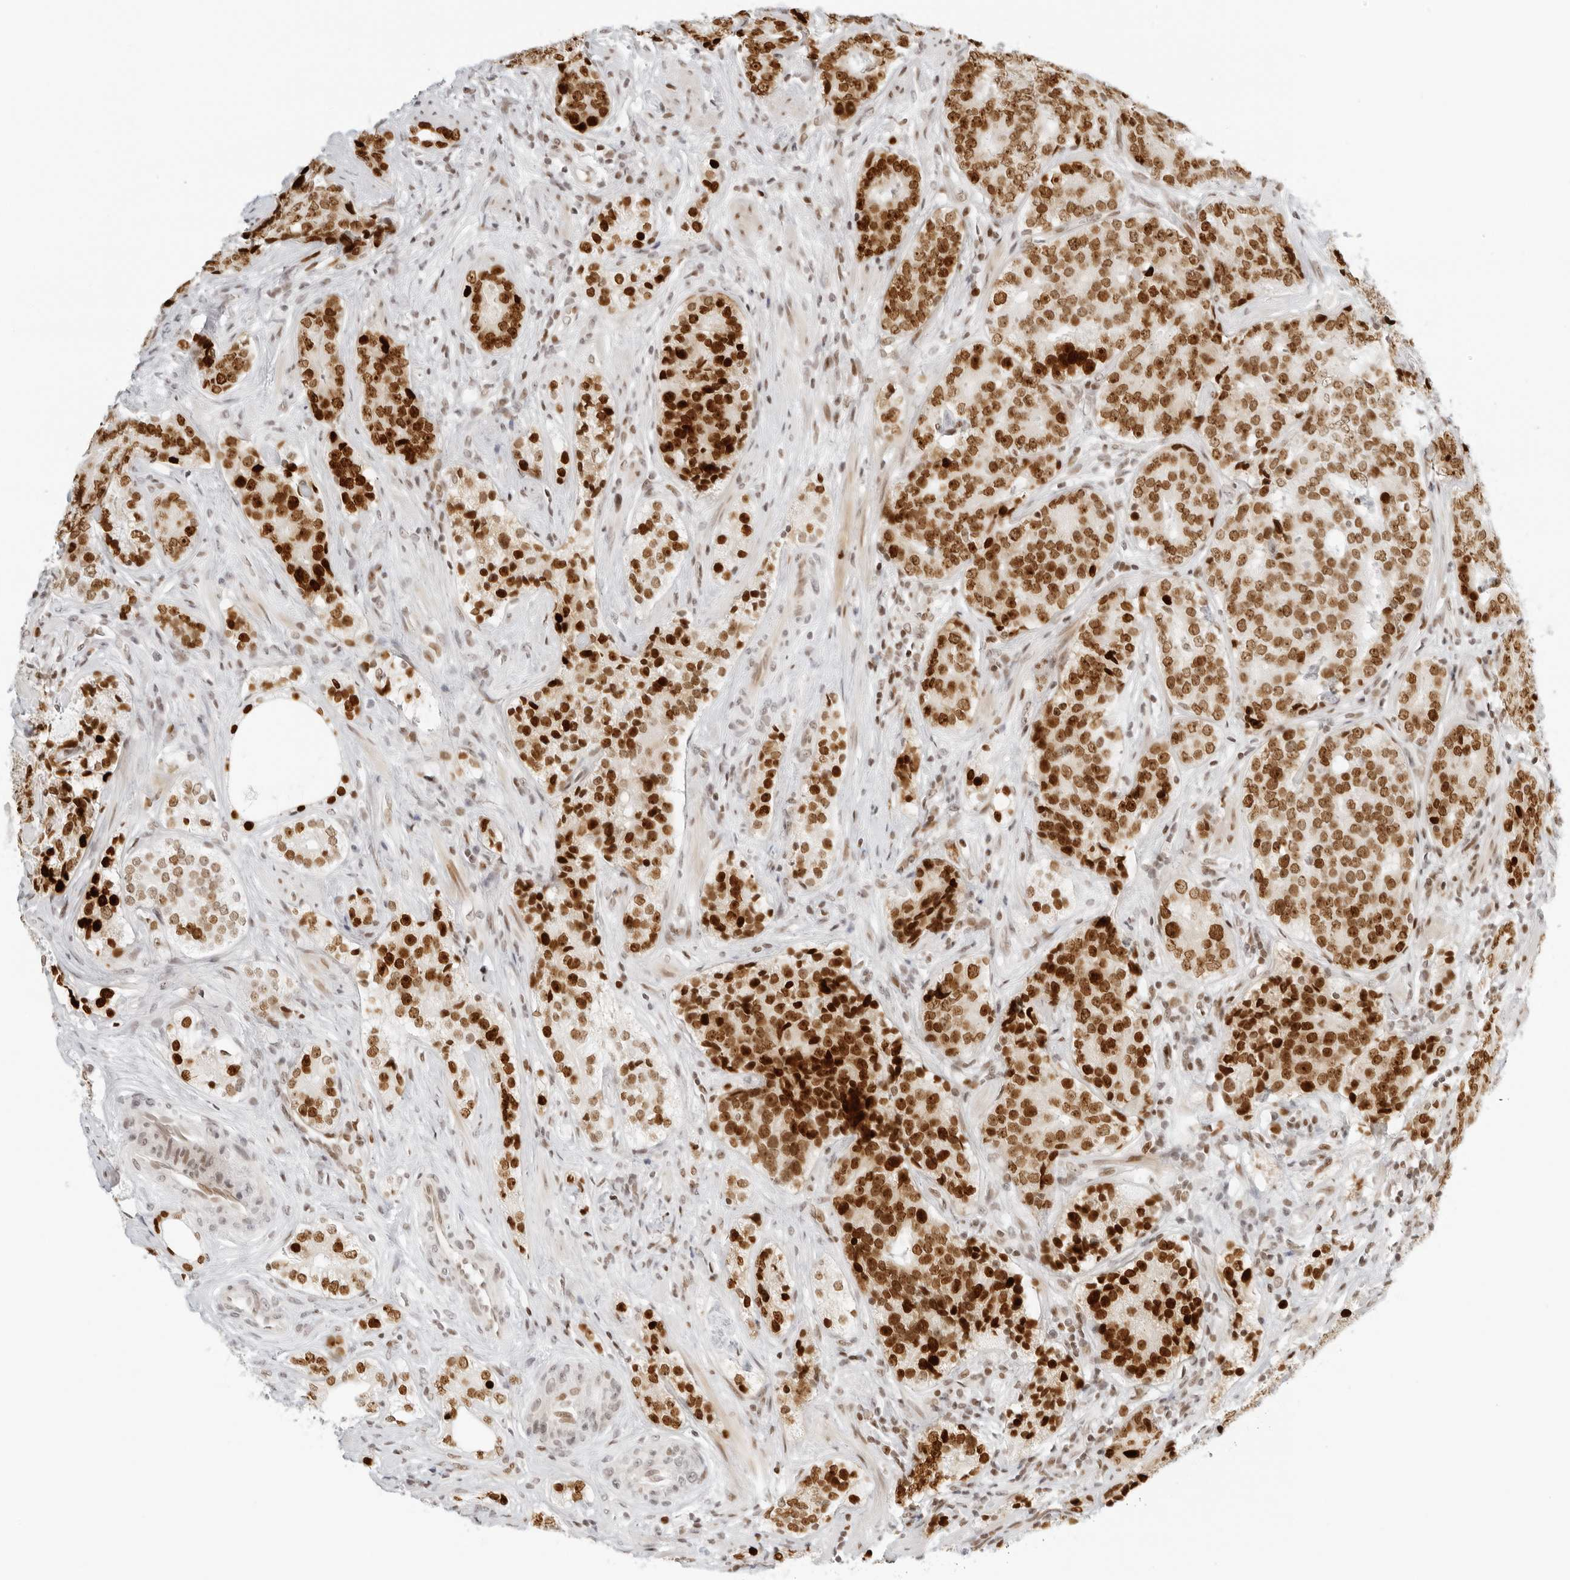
{"staining": {"intensity": "strong", "quantity": ">75%", "location": "nuclear"}, "tissue": "prostate cancer", "cell_type": "Tumor cells", "image_type": "cancer", "snomed": [{"axis": "morphology", "description": "Adenocarcinoma, High grade"}, {"axis": "topography", "description": "Prostate"}], "caption": "Immunohistochemistry (IHC) staining of prostate cancer (high-grade adenocarcinoma), which demonstrates high levels of strong nuclear staining in about >75% of tumor cells indicating strong nuclear protein positivity. The staining was performed using DAB (brown) for protein detection and nuclei were counterstained in hematoxylin (blue).", "gene": "RCC1", "patient": {"sex": "male", "age": 56}}